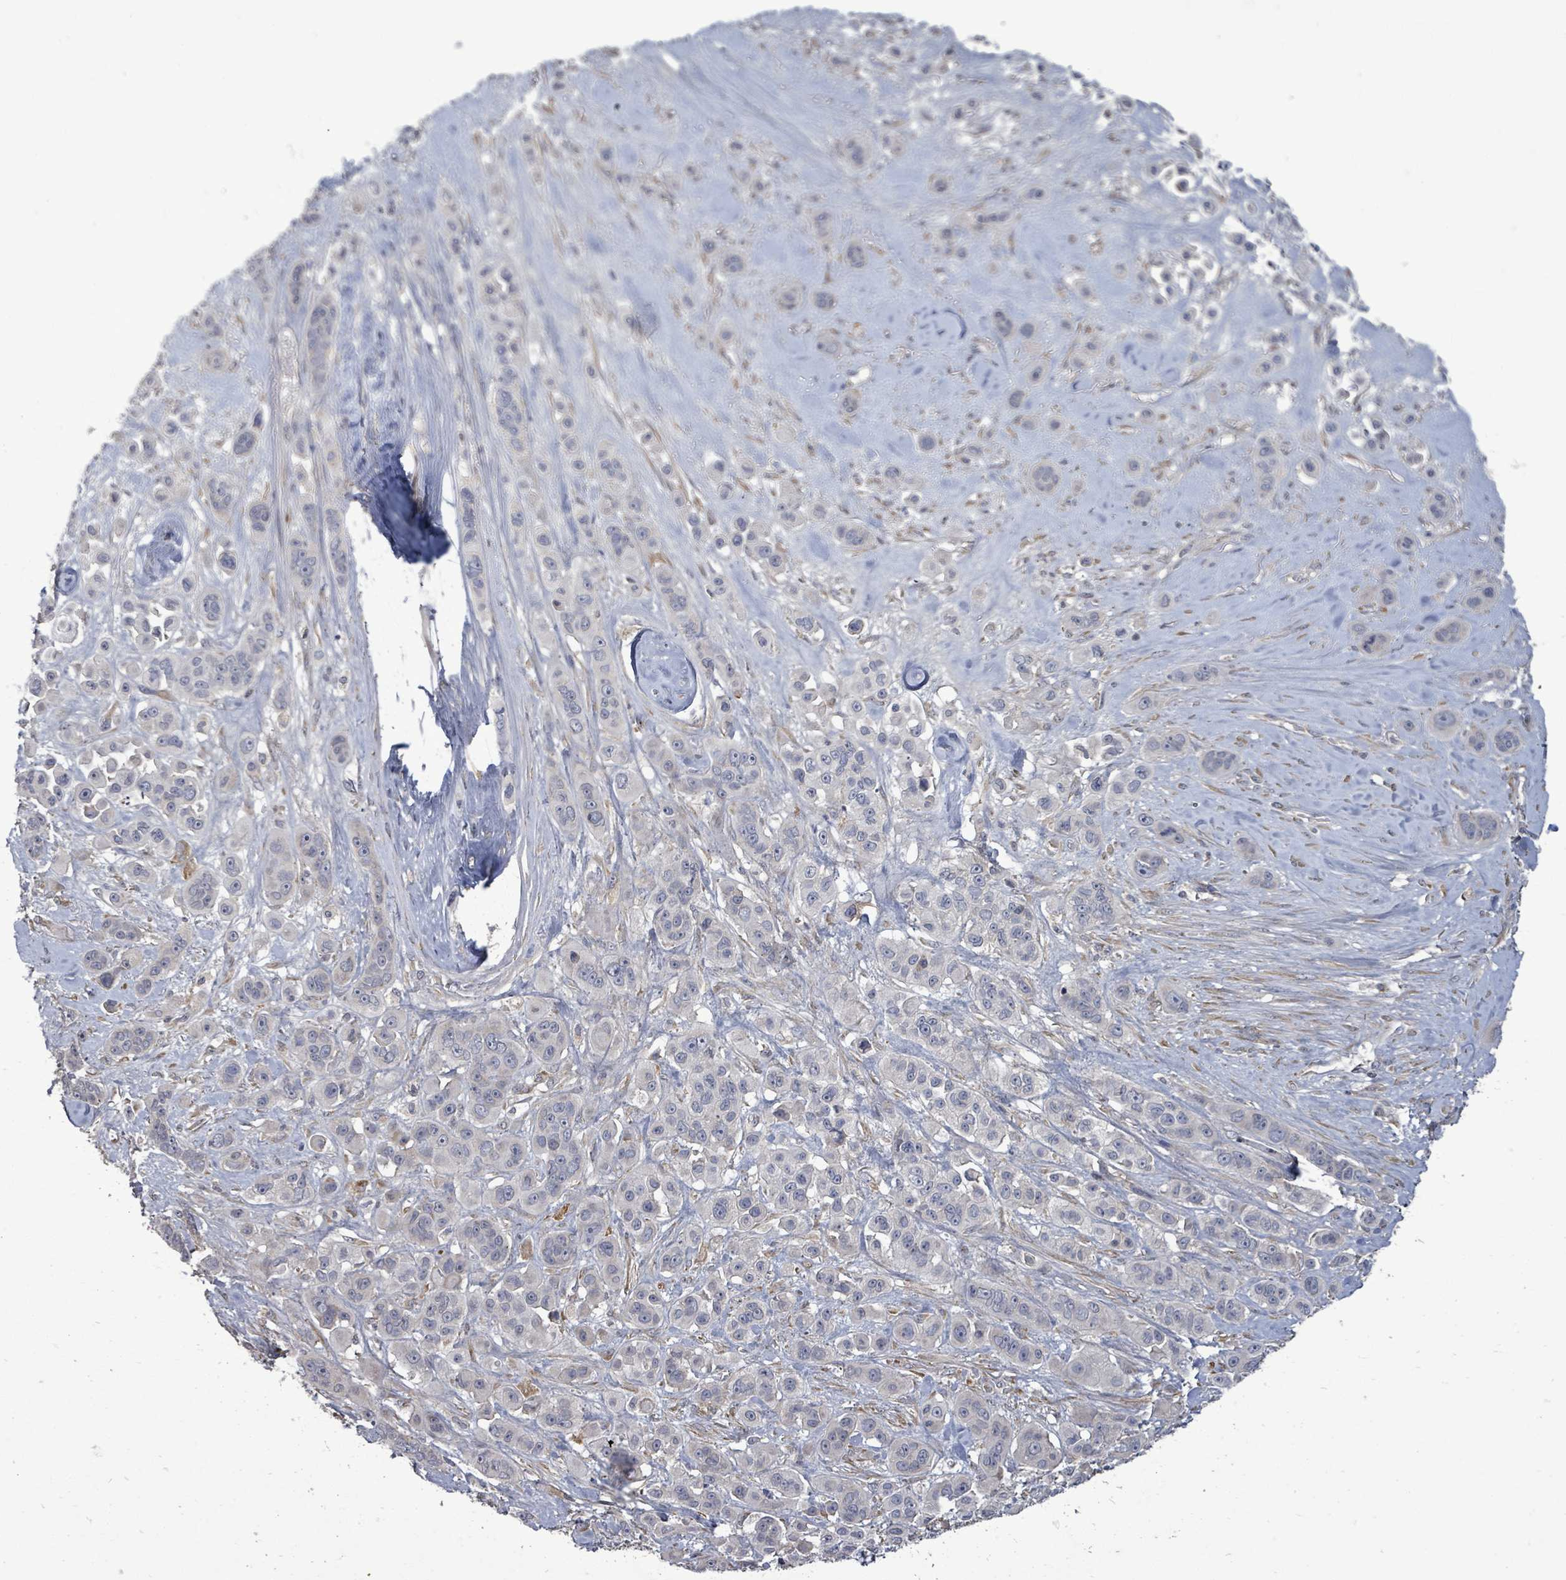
{"staining": {"intensity": "negative", "quantity": "none", "location": "none"}, "tissue": "skin cancer", "cell_type": "Tumor cells", "image_type": "cancer", "snomed": [{"axis": "morphology", "description": "Squamous cell carcinoma, NOS"}, {"axis": "topography", "description": "Skin"}], "caption": "Tumor cells show no significant positivity in skin cancer.", "gene": "POMGNT2", "patient": {"sex": "male", "age": 67}}